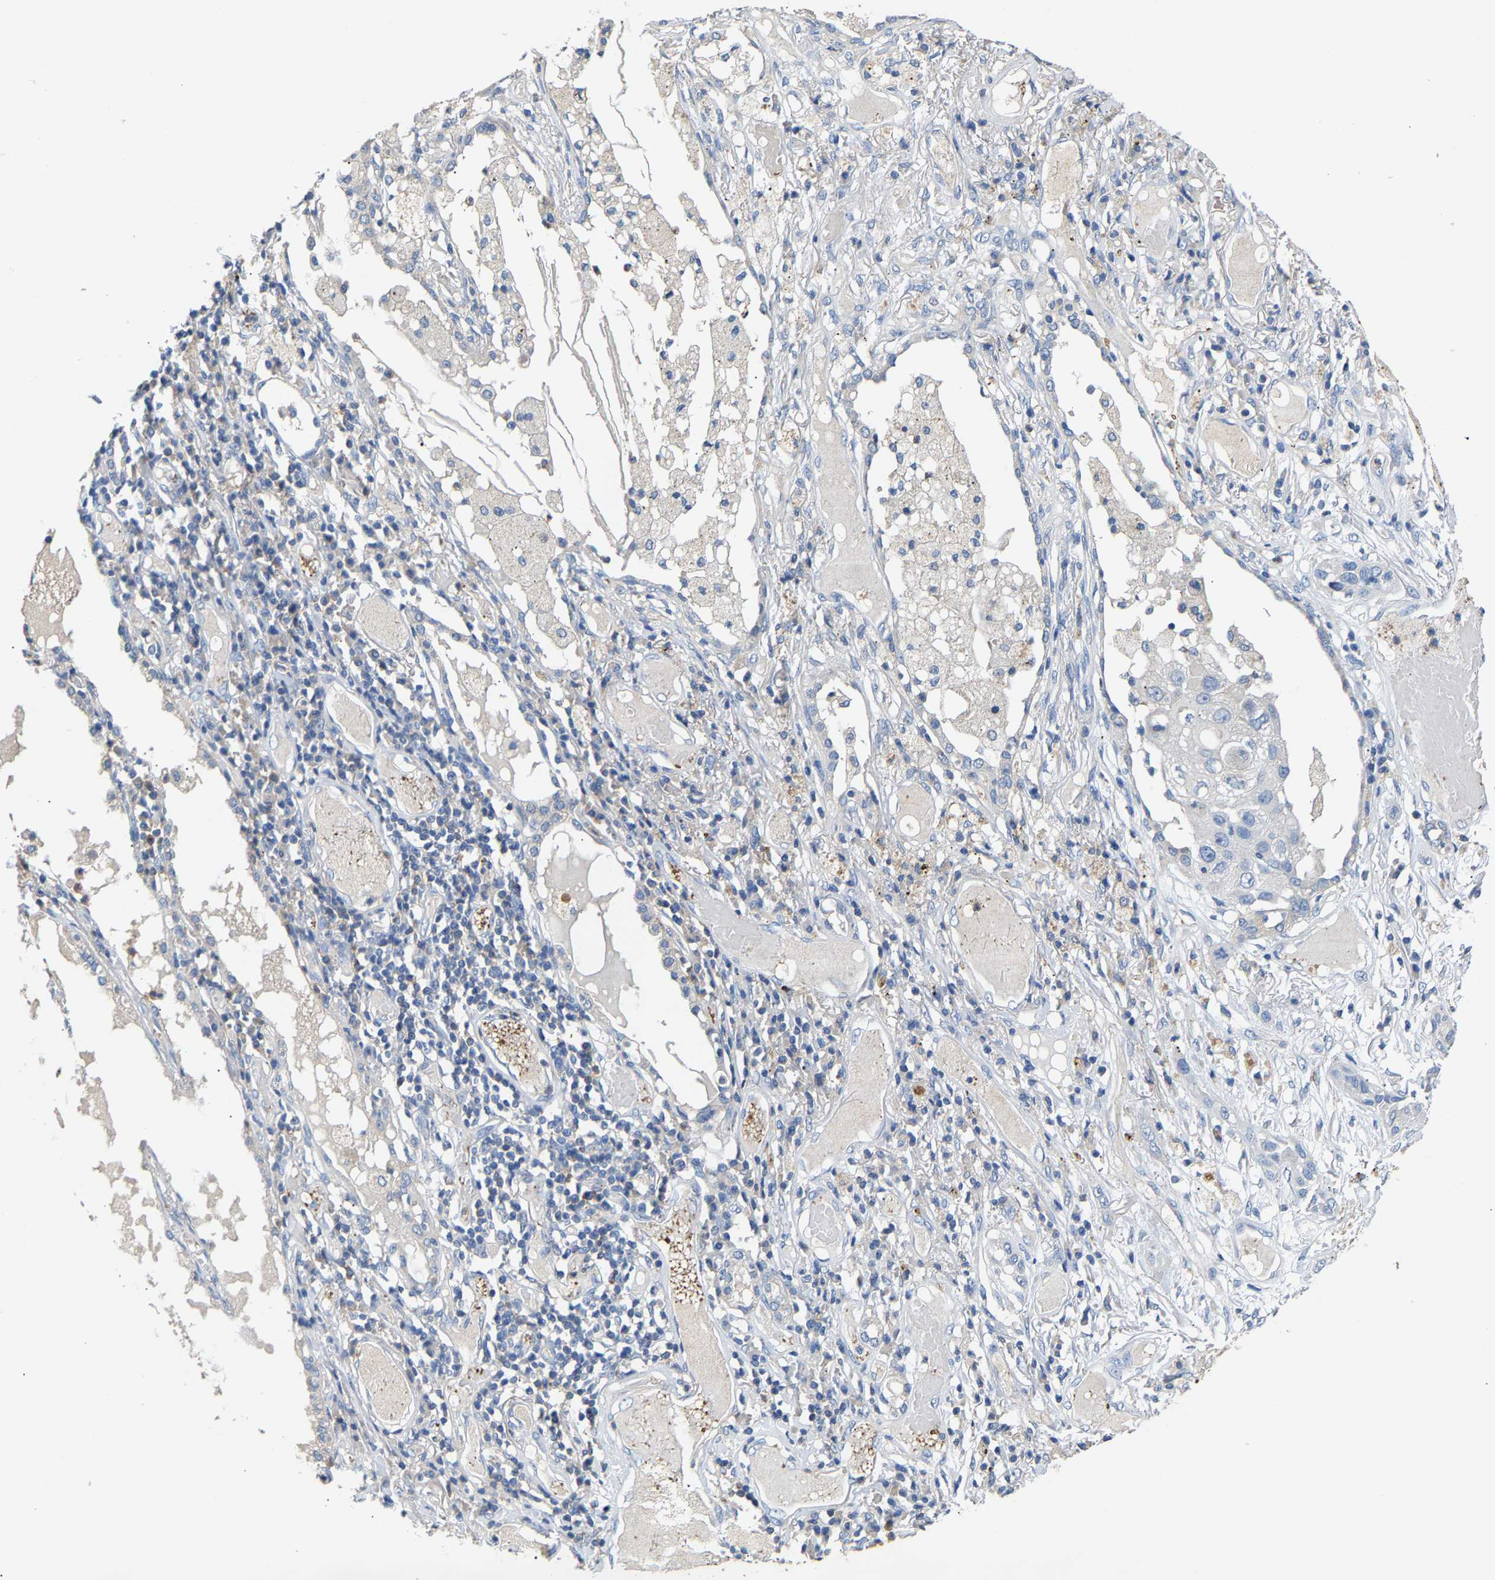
{"staining": {"intensity": "negative", "quantity": "none", "location": "none"}, "tissue": "lung cancer", "cell_type": "Tumor cells", "image_type": "cancer", "snomed": [{"axis": "morphology", "description": "Squamous cell carcinoma, NOS"}, {"axis": "topography", "description": "Lung"}], "caption": "Squamous cell carcinoma (lung) stained for a protein using immunohistochemistry reveals no expression tumor cells.", "gene": "CCDC171", "patient": {"sex": "male", "age": 71}}